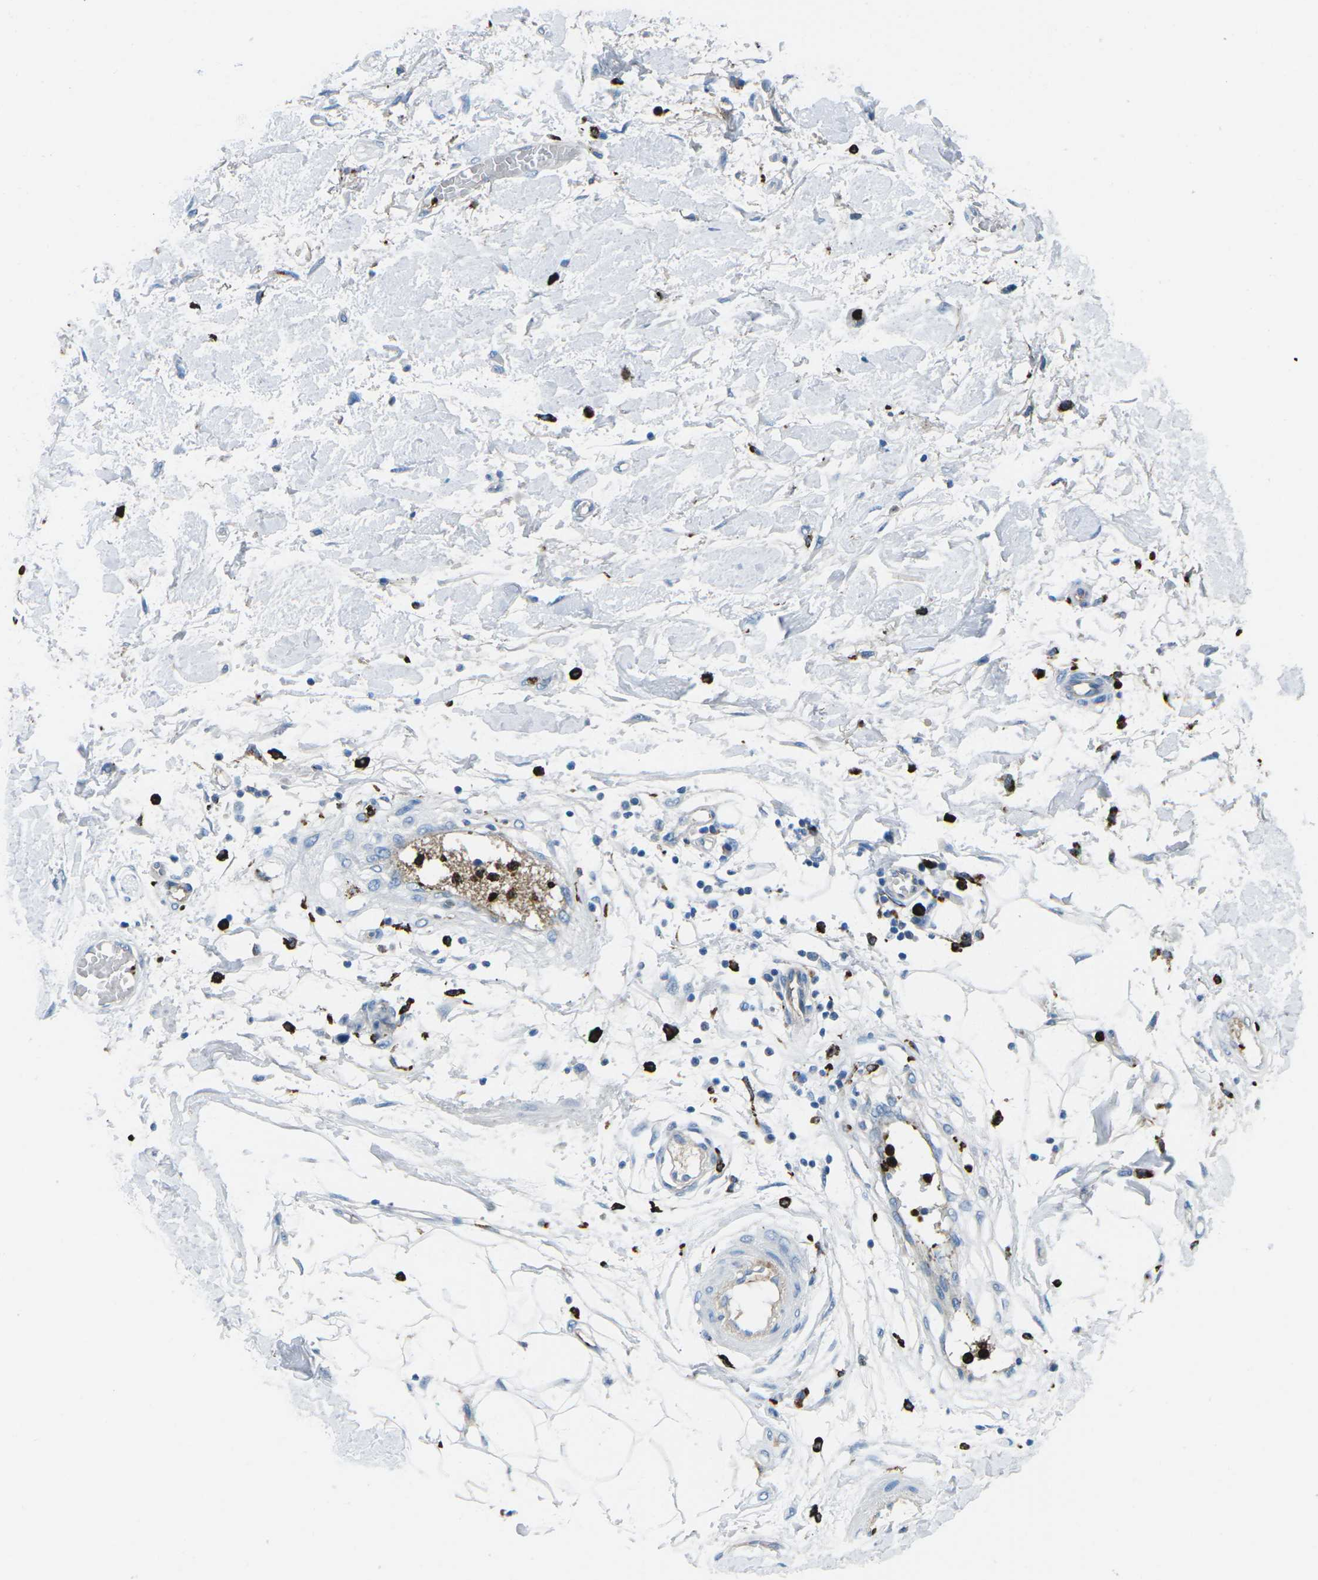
{"staining": {"intensity": "negative", "quantity": "none", "location": "none"}, "tissue": "adipose tissue", "cell_type": "Adipocytes", "image_type": "normal", "snomed": [{"axis": "morphology", "description": "Normal tissue, NOS"}, {"axis": "morphology", "description": "Squamous cell carcinoma, NOS"}, {"axis": "topography", "description": "Skin"}, {"axis": "topography", "description": "Peripheral nerve tissue"}], "caption": "Adipocytes are negative for protein expression in normal human adipose tissue. (Stains: DAB IHC with hematoxylin counter stain, Microscopy: brightfield microscopy at high magnification).", "gene": "FCN1", "patient": {"sex": "male", "age": 83}}